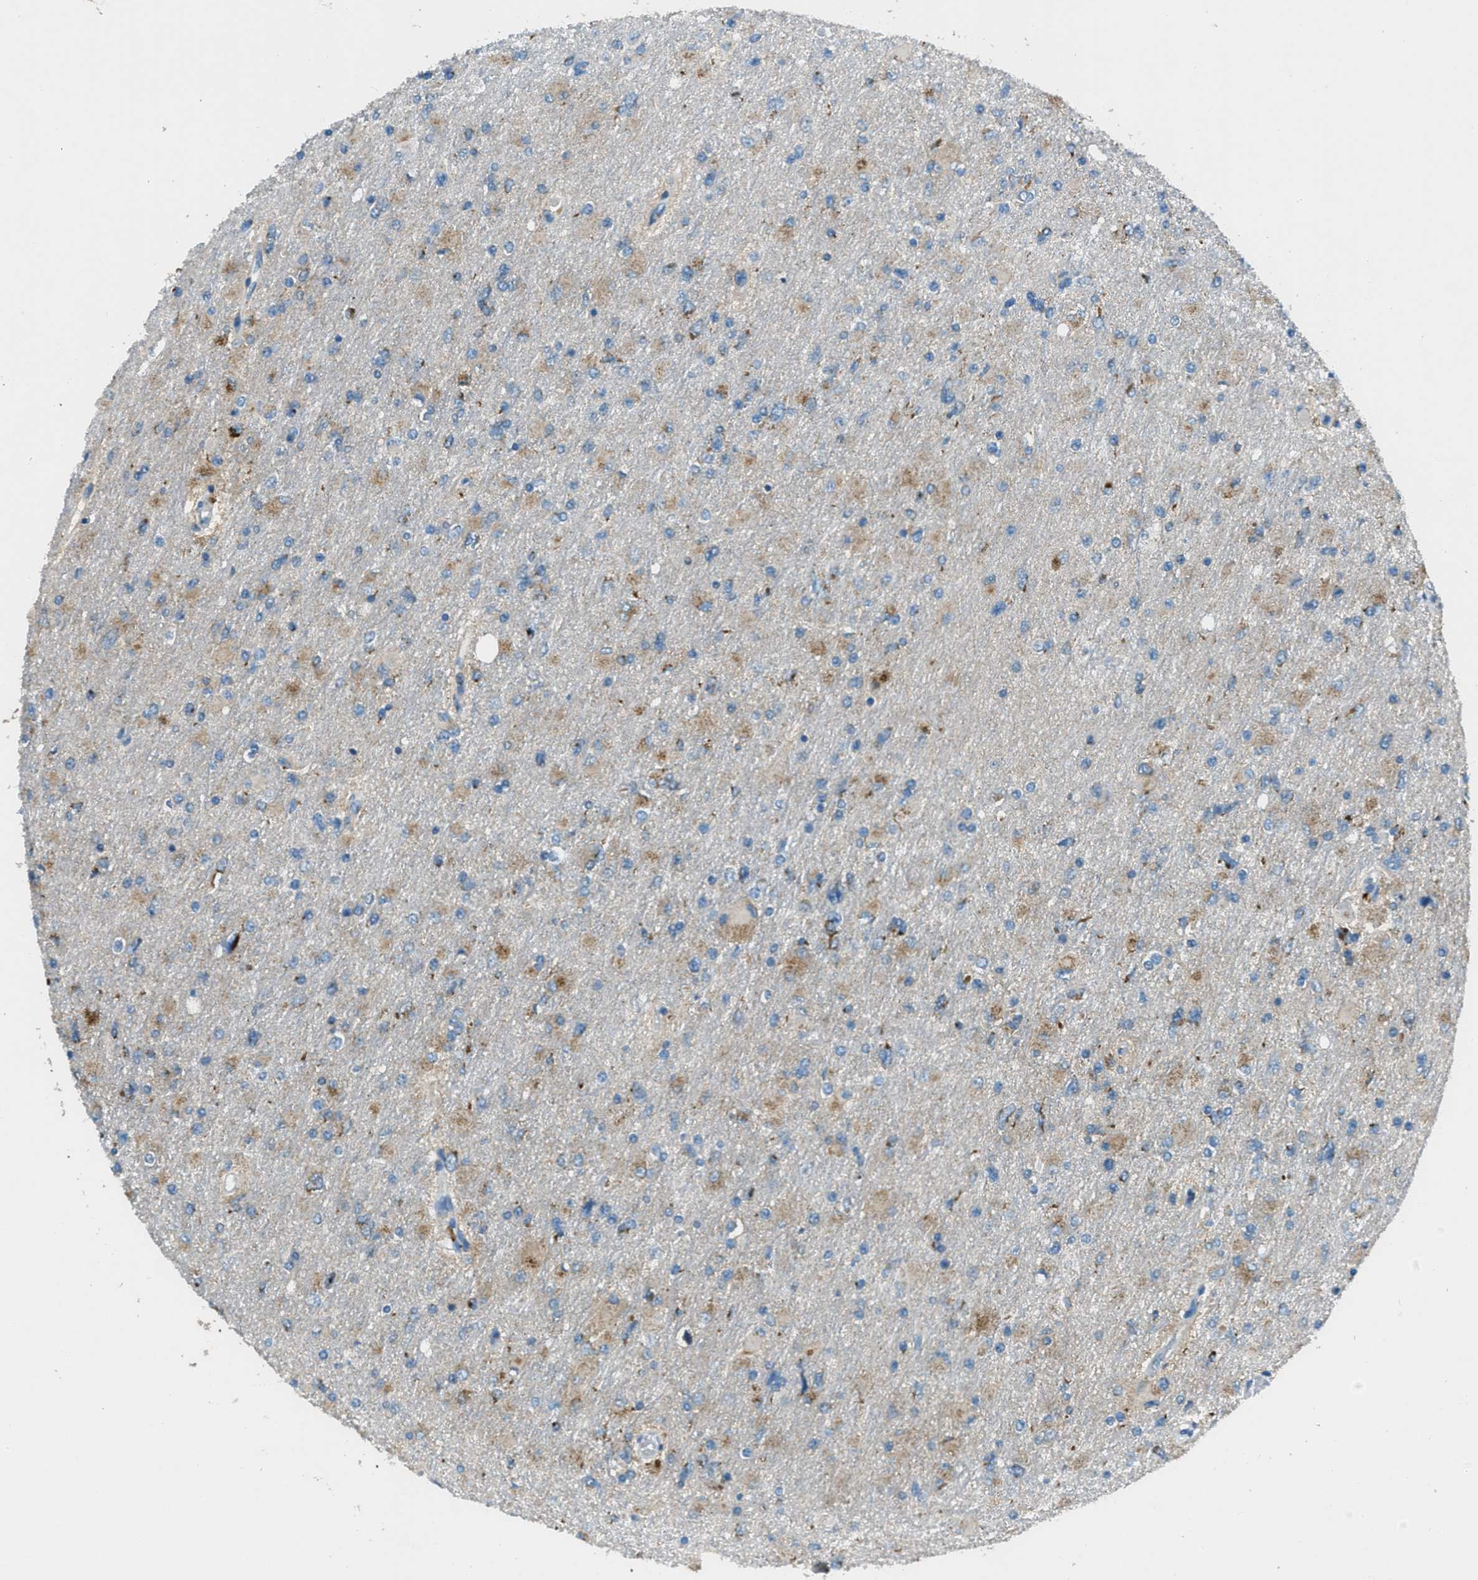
{"staining": {"intensity": "moderate", "quantity": "25%-75%", "location": "cytoplasmic/membranous"}, "tissue": "glioma", "cell_type": "Tumor cells", "image_type": "cancer", "snomed": [{"axis": "morphology", "description": "Glioma, malignant, High grade"}, {"axis": "topography", "description": "Cerebral cortex"}], "caption": "Protein expression analysis of high-grade glioma (malignant) displays moderate cytoplasmic/membranous expression in about 25%-75% of tumor cells. (DAB = brown stain, brightfield microscopy at high magnification).", "gene": "BCKDK", "patient": {"sex": "female", "age": 36}}